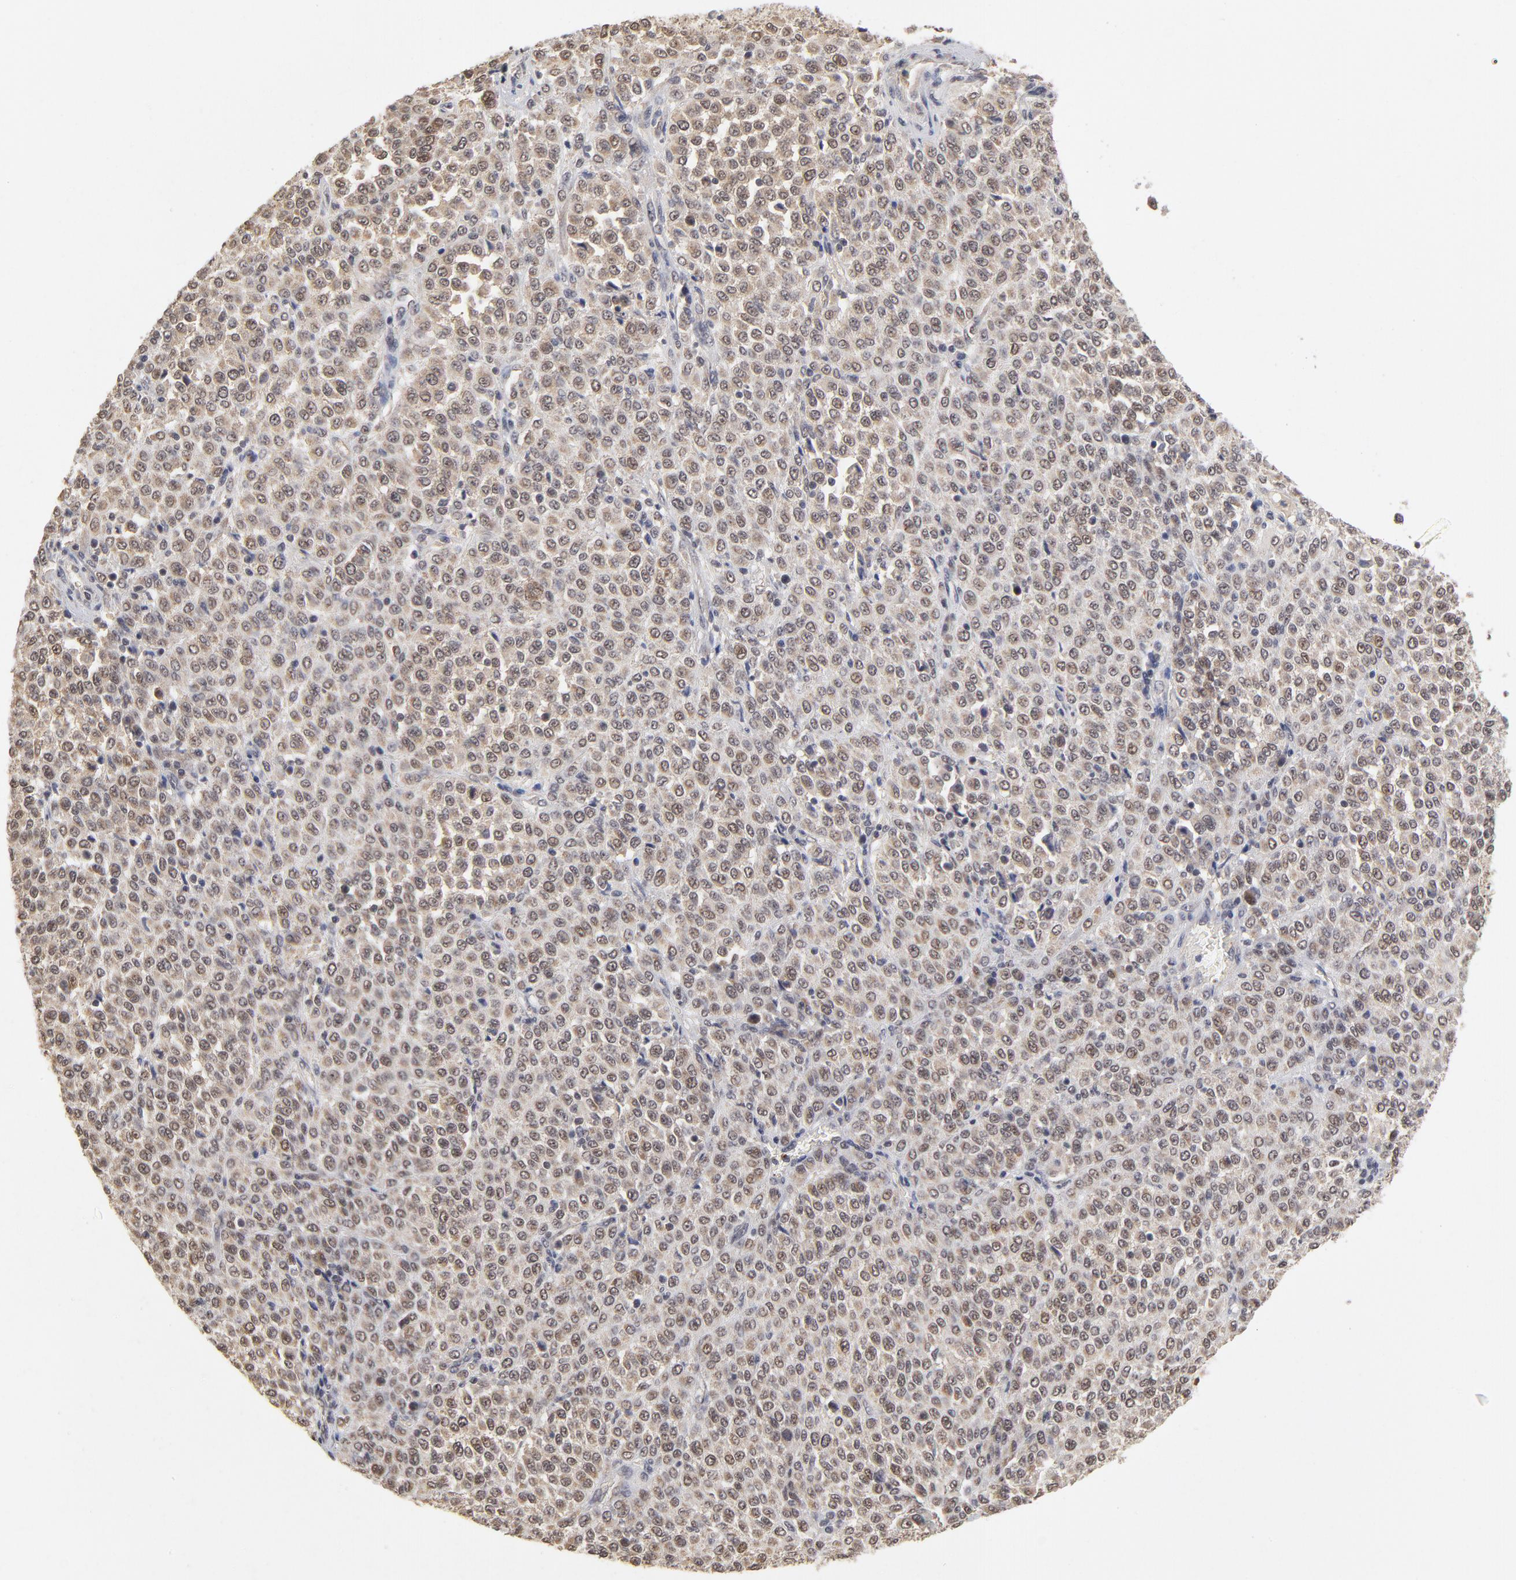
{"staining": {"intensity": "weak", "quantity": ">75%", "location": "cytoplasmic/membranous,nuclear"}, "tissue": "melanoma", "cell_type": "Tumor cells", "image_type": "cancer", "snomed": [{"axis": "morphology", "description": "Malignant melanoma, Metastatic site"}, {"axis": "topography", "description": "Pancreas"}], "caption": "Weak cytoplasmic/membranous and nuclear protein staining is appreciated in approximately >75% of tumor cells in melanoma. The protein of interest is shown in brown color, while the nuclei are stained blue.", "gene": "WSB1", "patient": {"sex": "female", "age": 30}}